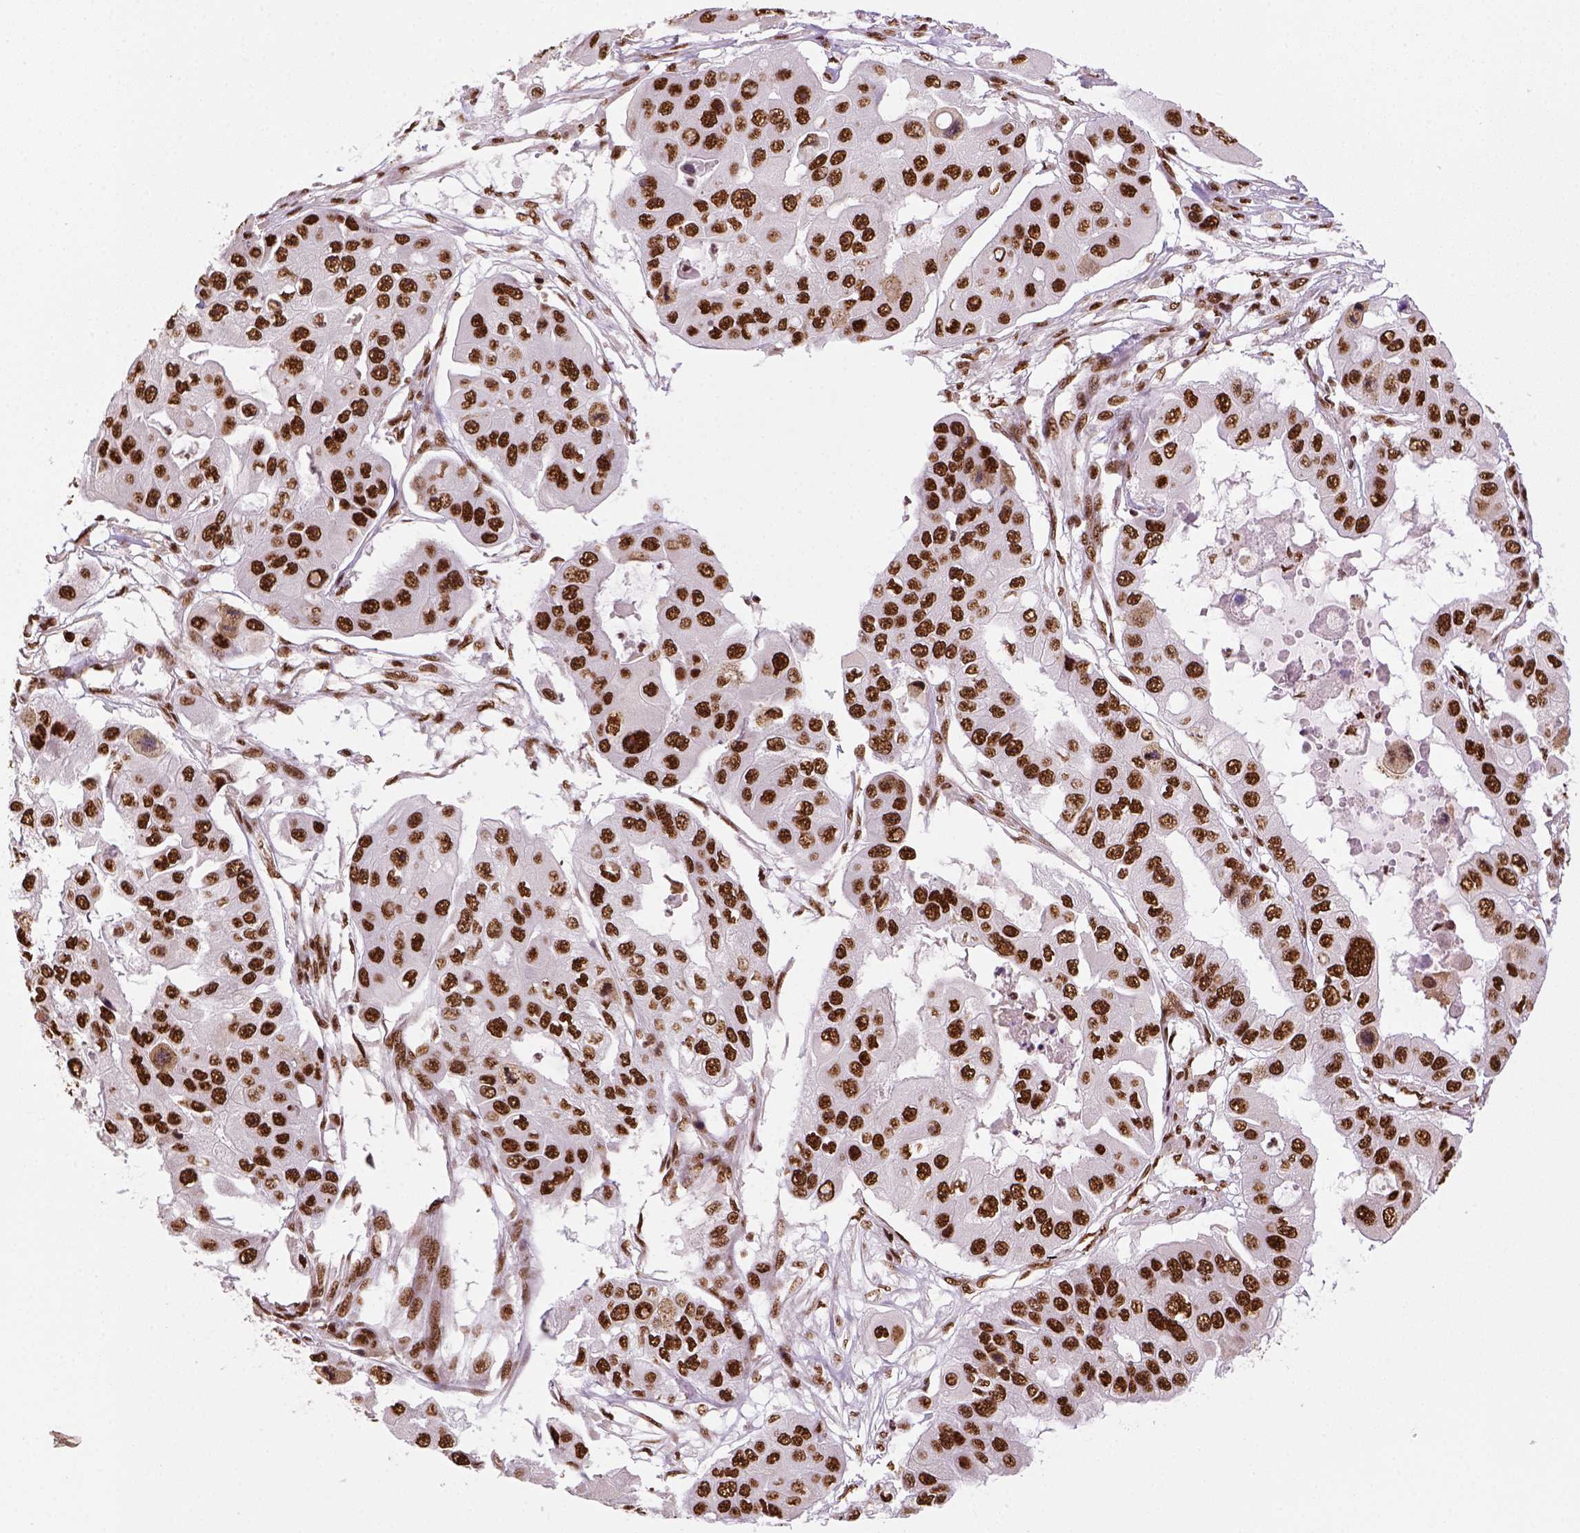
{"staining": {"intensity": "strong", "quantity": ">75%", "location": "nuclear"}, "tissue": "ovarian cancer", "cell_type": "Tumor cells", "image_type": "cancer", "snomed": [{"axis": "morphology", "description": "Cystadenocarcinoma, serous, NOS"}, {"axis": "topography", "description": "Ovary"}], "caption": "The photomicrograph shows immunohistochemical staining of ovarian cancer (serous cystadenocarcinoma). There is strong nuclear staining is present in approximately >75% of tumor cells.", "gene": "CCAR1", "patient": {"sex": "female", "age": 56}}